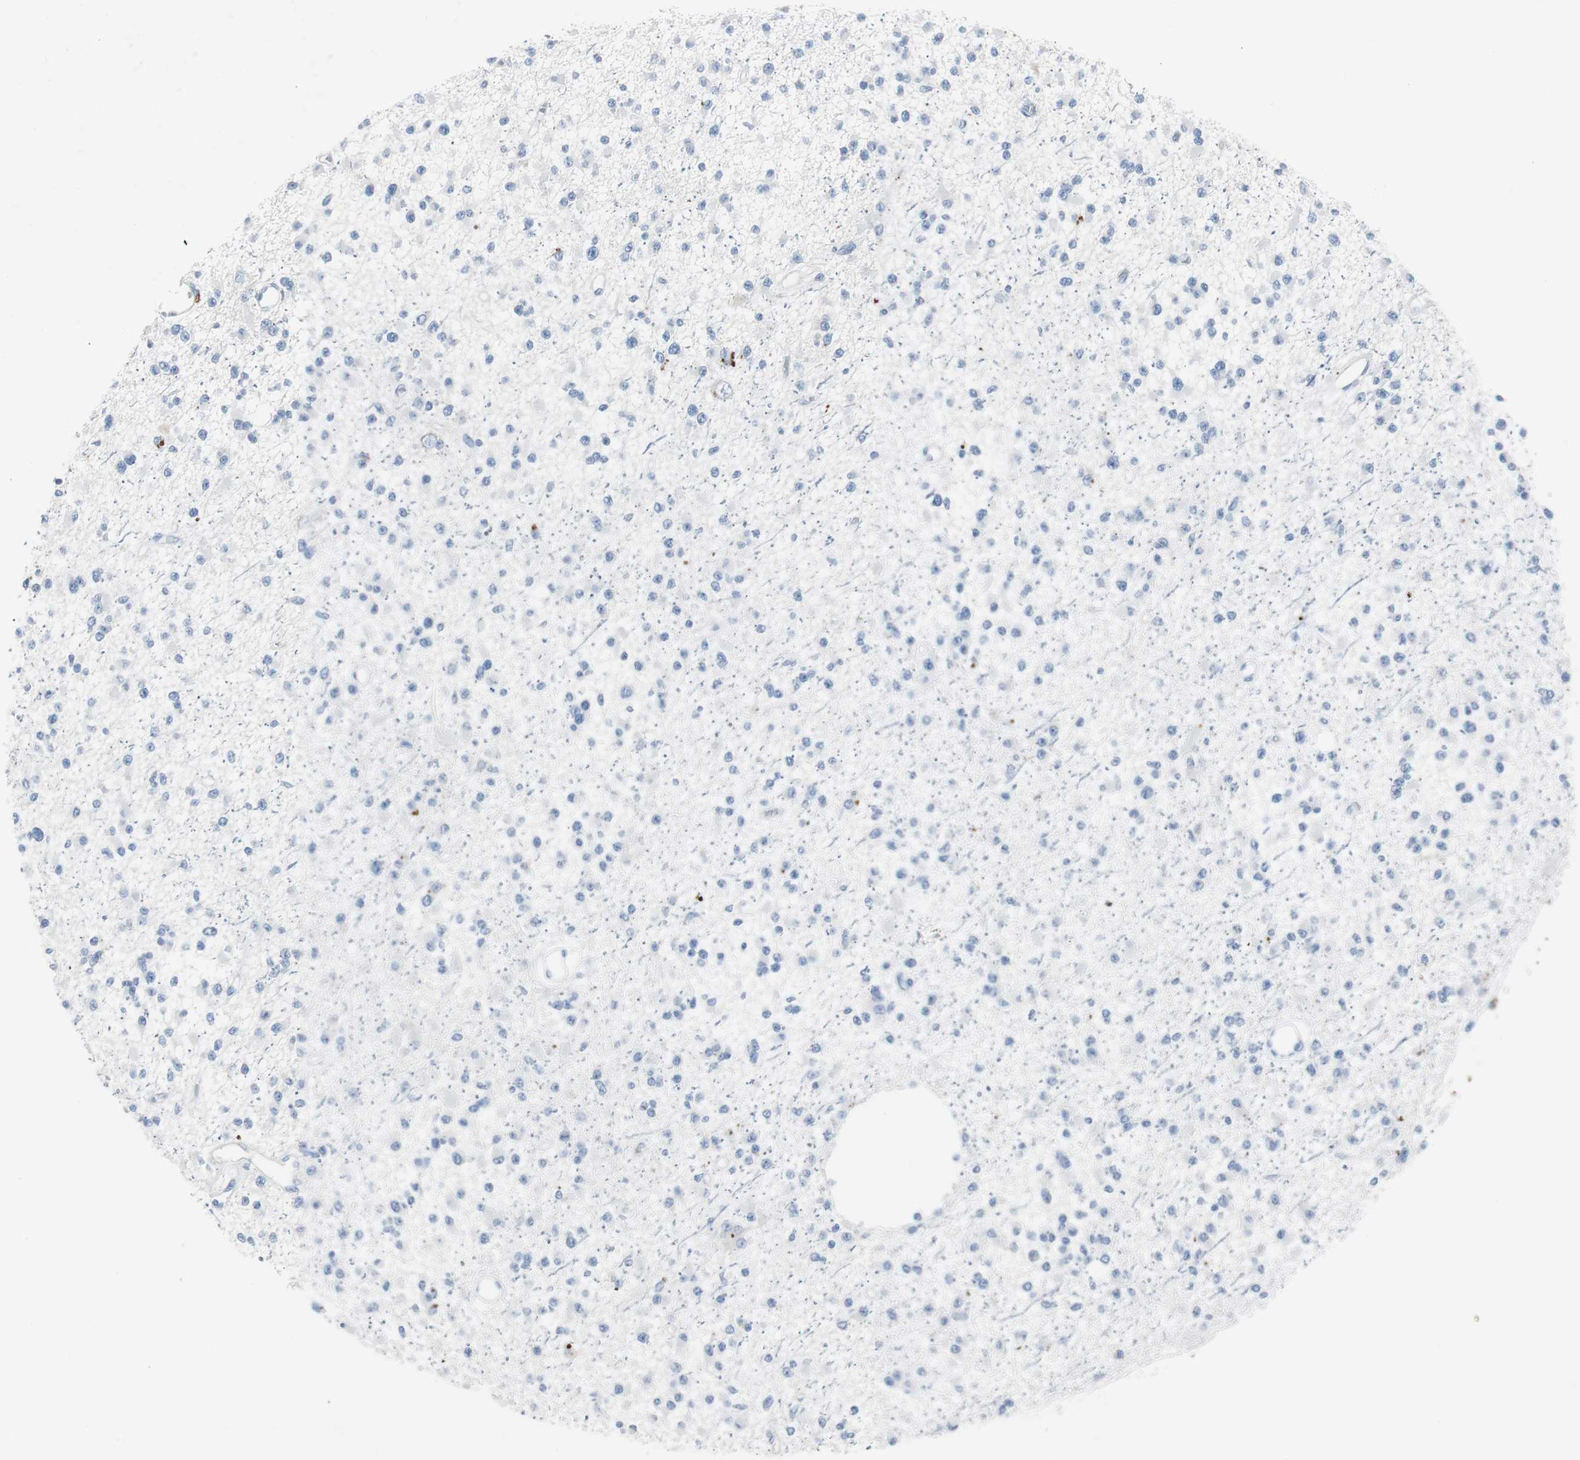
{"staining": {"intensity": "negative", "quantity": "none", "location": "none"}, "tissue": "glioma", "cell_type": "Tumor cells", "image_type": "cancer", "snomed": [{"axis": "morphology", "description": "Glioma, malignant, Low grade"}, {"axis": "topography", "description": "Brain"}], "caption": "Tumor cells are negative for protein expression in human glioma.", "gene": "SERPINF1", "patient": {"sex": "female", "age": 22}}